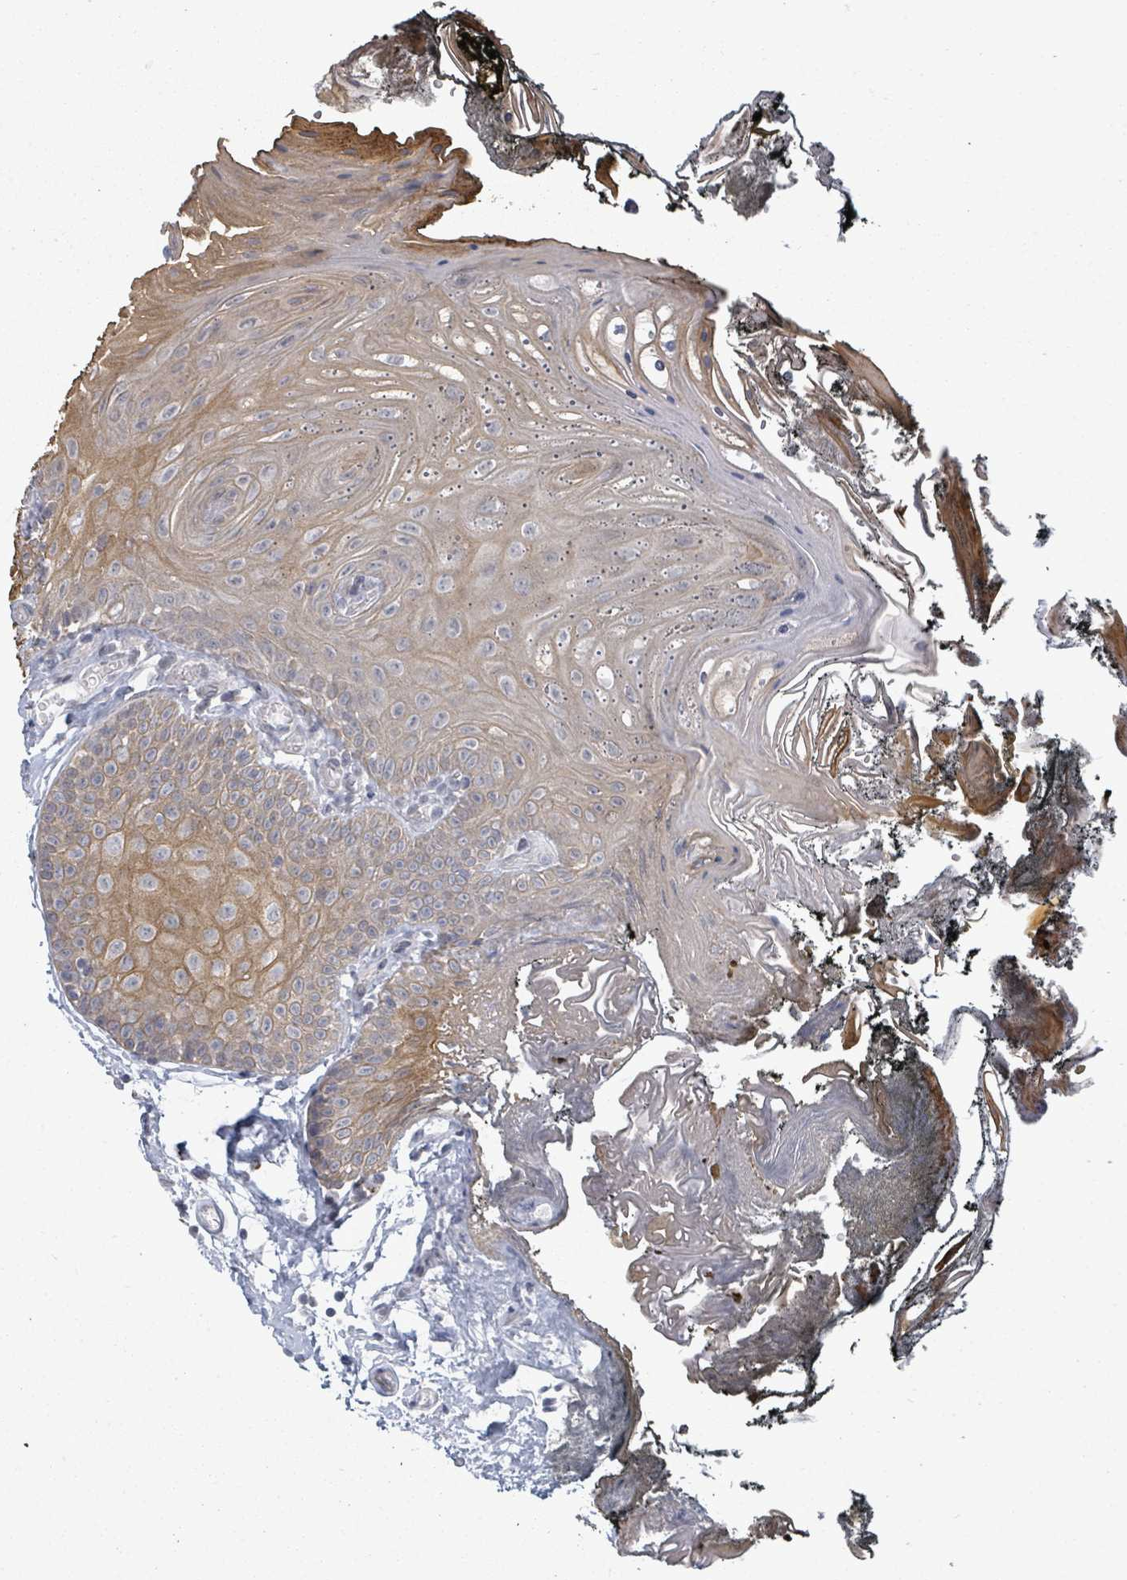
{"staining": {"intensity": "moderate", "quantity": "25%-75%", "location": "cytoplasmic/membranous"}, "tissue": "oral mucosa", "cell_type": "Squamous epithelial cells", "image_type": "normal", "snomed": [{"axis": "morphology", "description": "Normal tissue, NOS"}, {"axis": "morphology", "description": "Squamous cell carcinoma, NOS"}, {"axis": "topography", "description": "Oral tissue"}, {"axis": "topography", "description": "Head-Neck"}], "caption": "About 25%-75% of squamous epithelial cells in normal human oral mucosa display moderate cytoplasmic/membranous protein positivity as visualized by brown immunohistochemical staining.", "gene": "ASB12", "patient": {"sex": "female", "age": 81}}